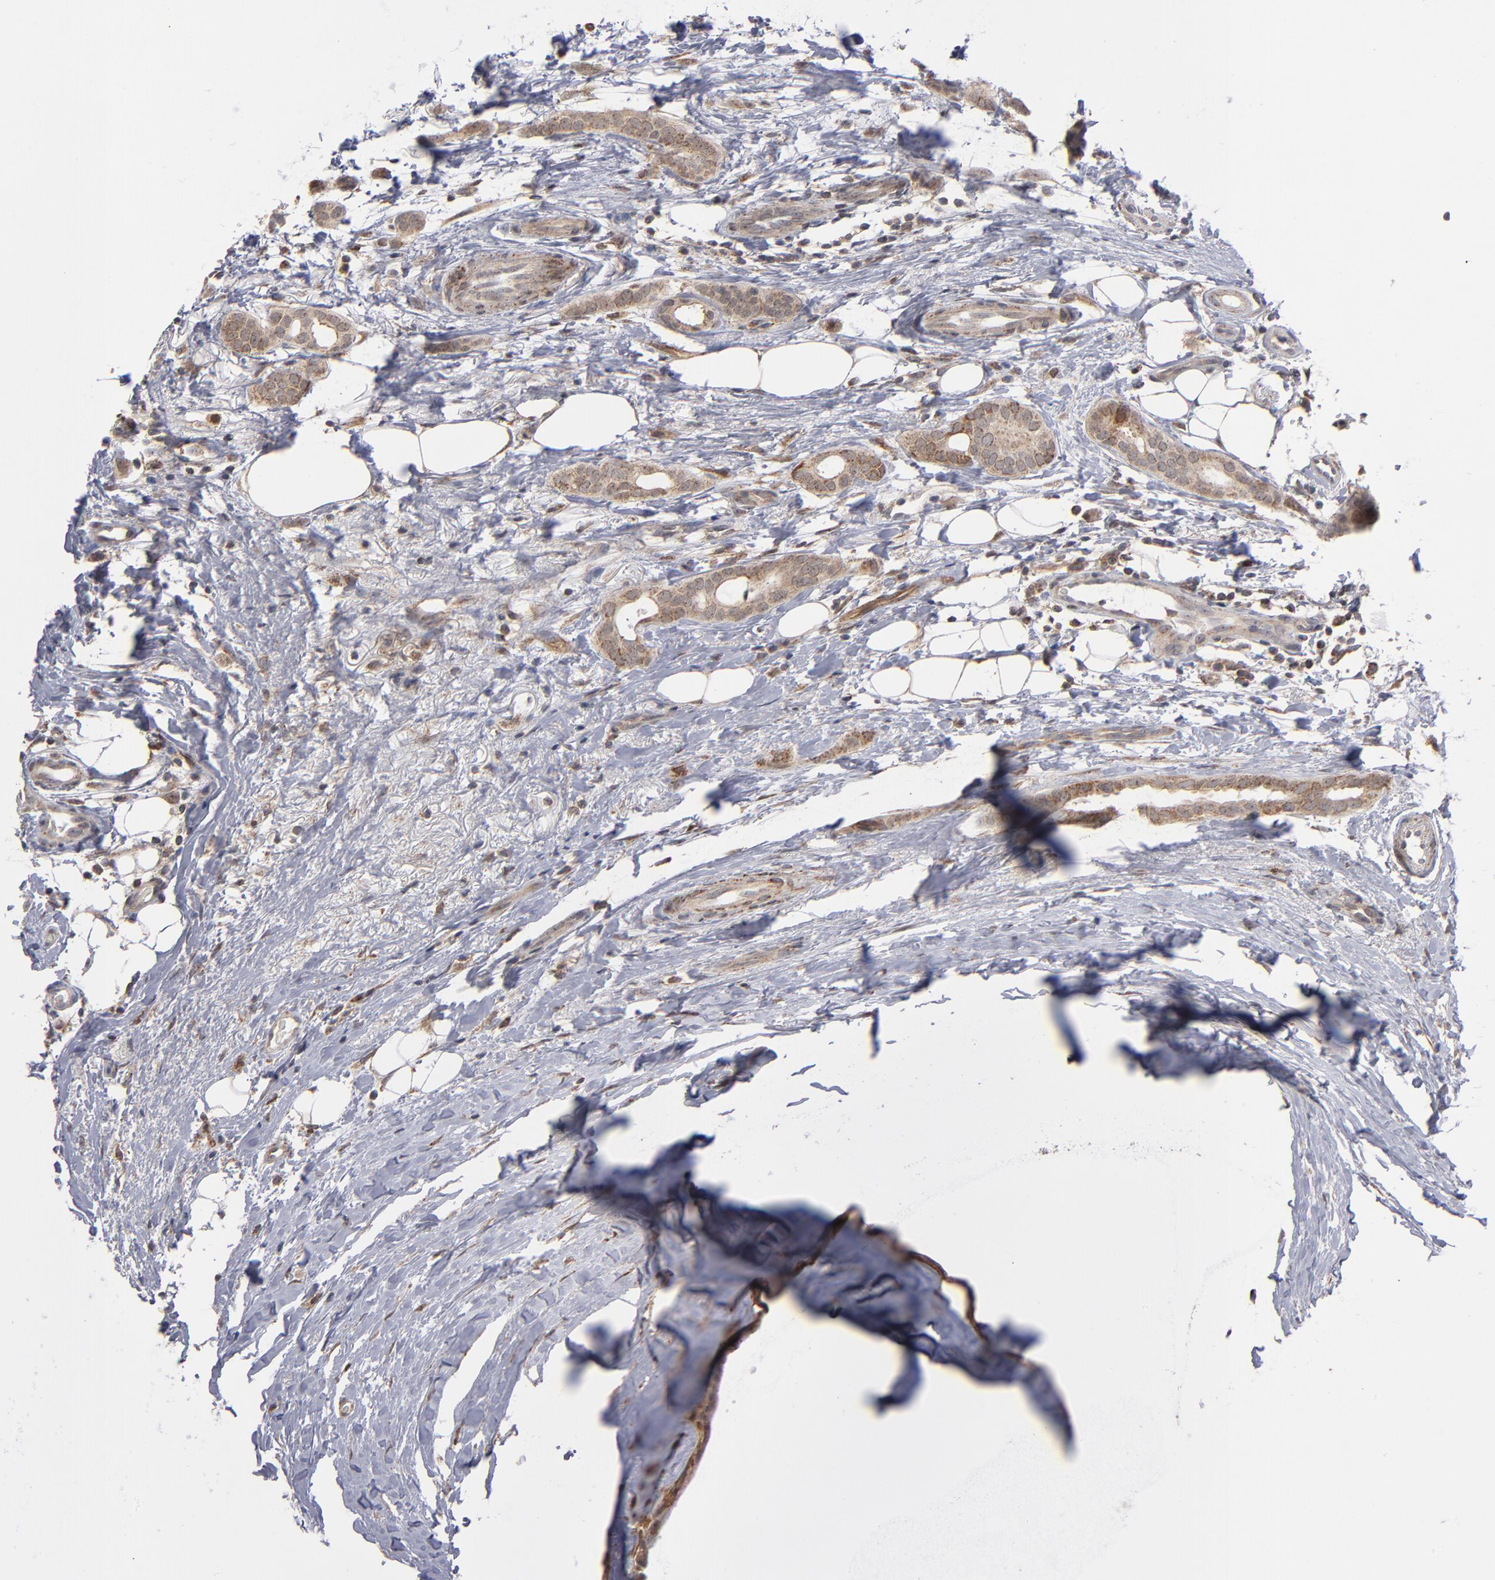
{"staining": {"intensity": "moderate", "quantity": ">75%", "location": "cytoplasmic/membranous"}, "tissue": "breast cancer", "cell_type": "Tumor cells", "image_type": "cancer", "snomed": [{"axis": "morphology", "description": "Duct carcinoma"}, {"axis": "topography", "description": "Breast"}], "caption": "Invasive ductal carcinoma (breast) stained with DAB immunohistochemistry shows medium levels of moderate cytoplasmic/membranous expression in about >75% of tumor cells.", "gene": "MIPOL1", "patient": {"sex": "female", "age": 54}}